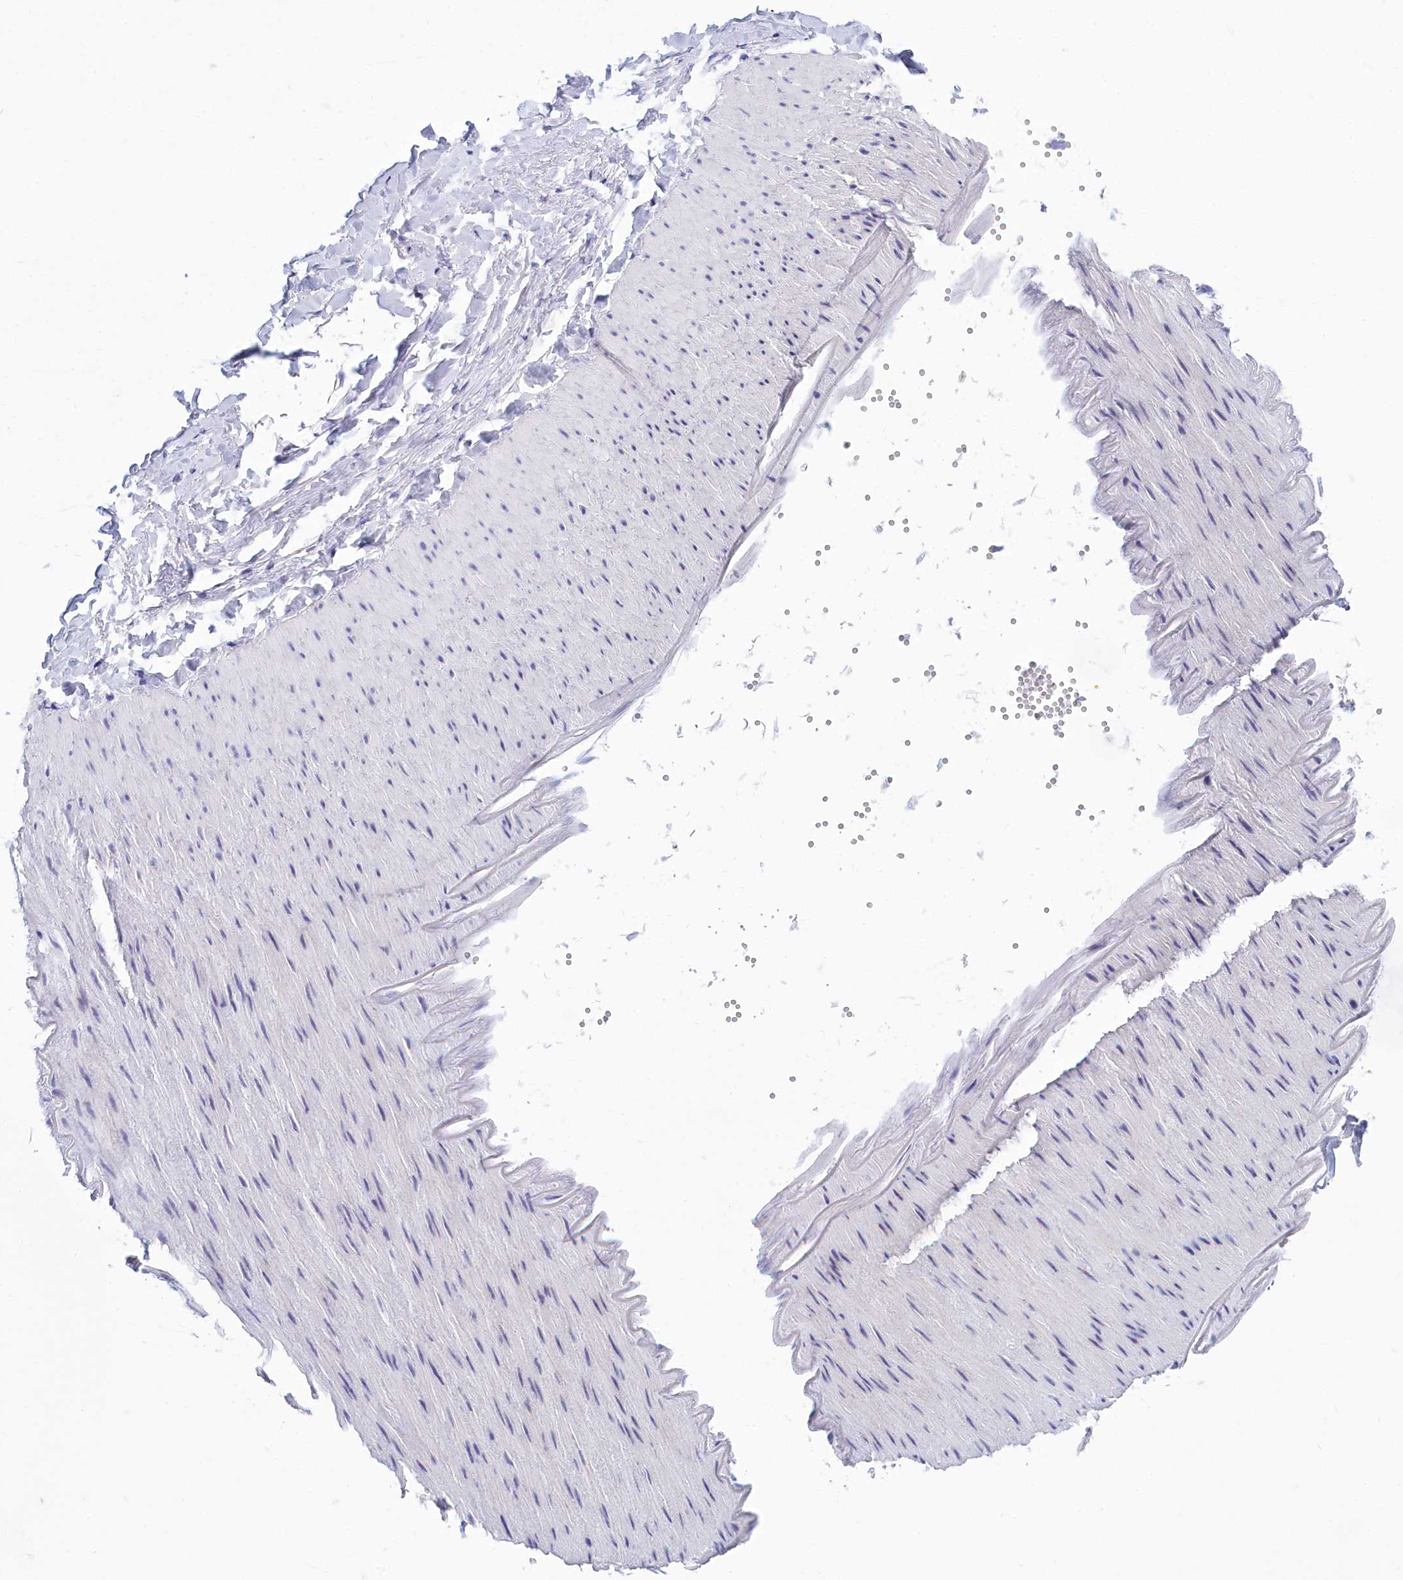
{"staining": {"intensity": "negative", "quantity": "none", "location": "none"}, "tissue": "adipose tissue", "cell_type": "Adipocytes", "image_type": "normal", "snomed": [{"axis": "morphology", "description": "Normal tissue, NOS"}, {"axis": "topography", "description": "Gallbladder"}, {"axis": "topography", "description": "Peripheral nerve tissue"}], "caption": "IHC photomicrograph of unremarkable adipose tissue stained for a protein (brown), which shows no staining in adipocytes. (DAB IHC with hematoxylin counter stain).", "gene": "TMEM97", "patient": {"sex": "male", "age": 38}}